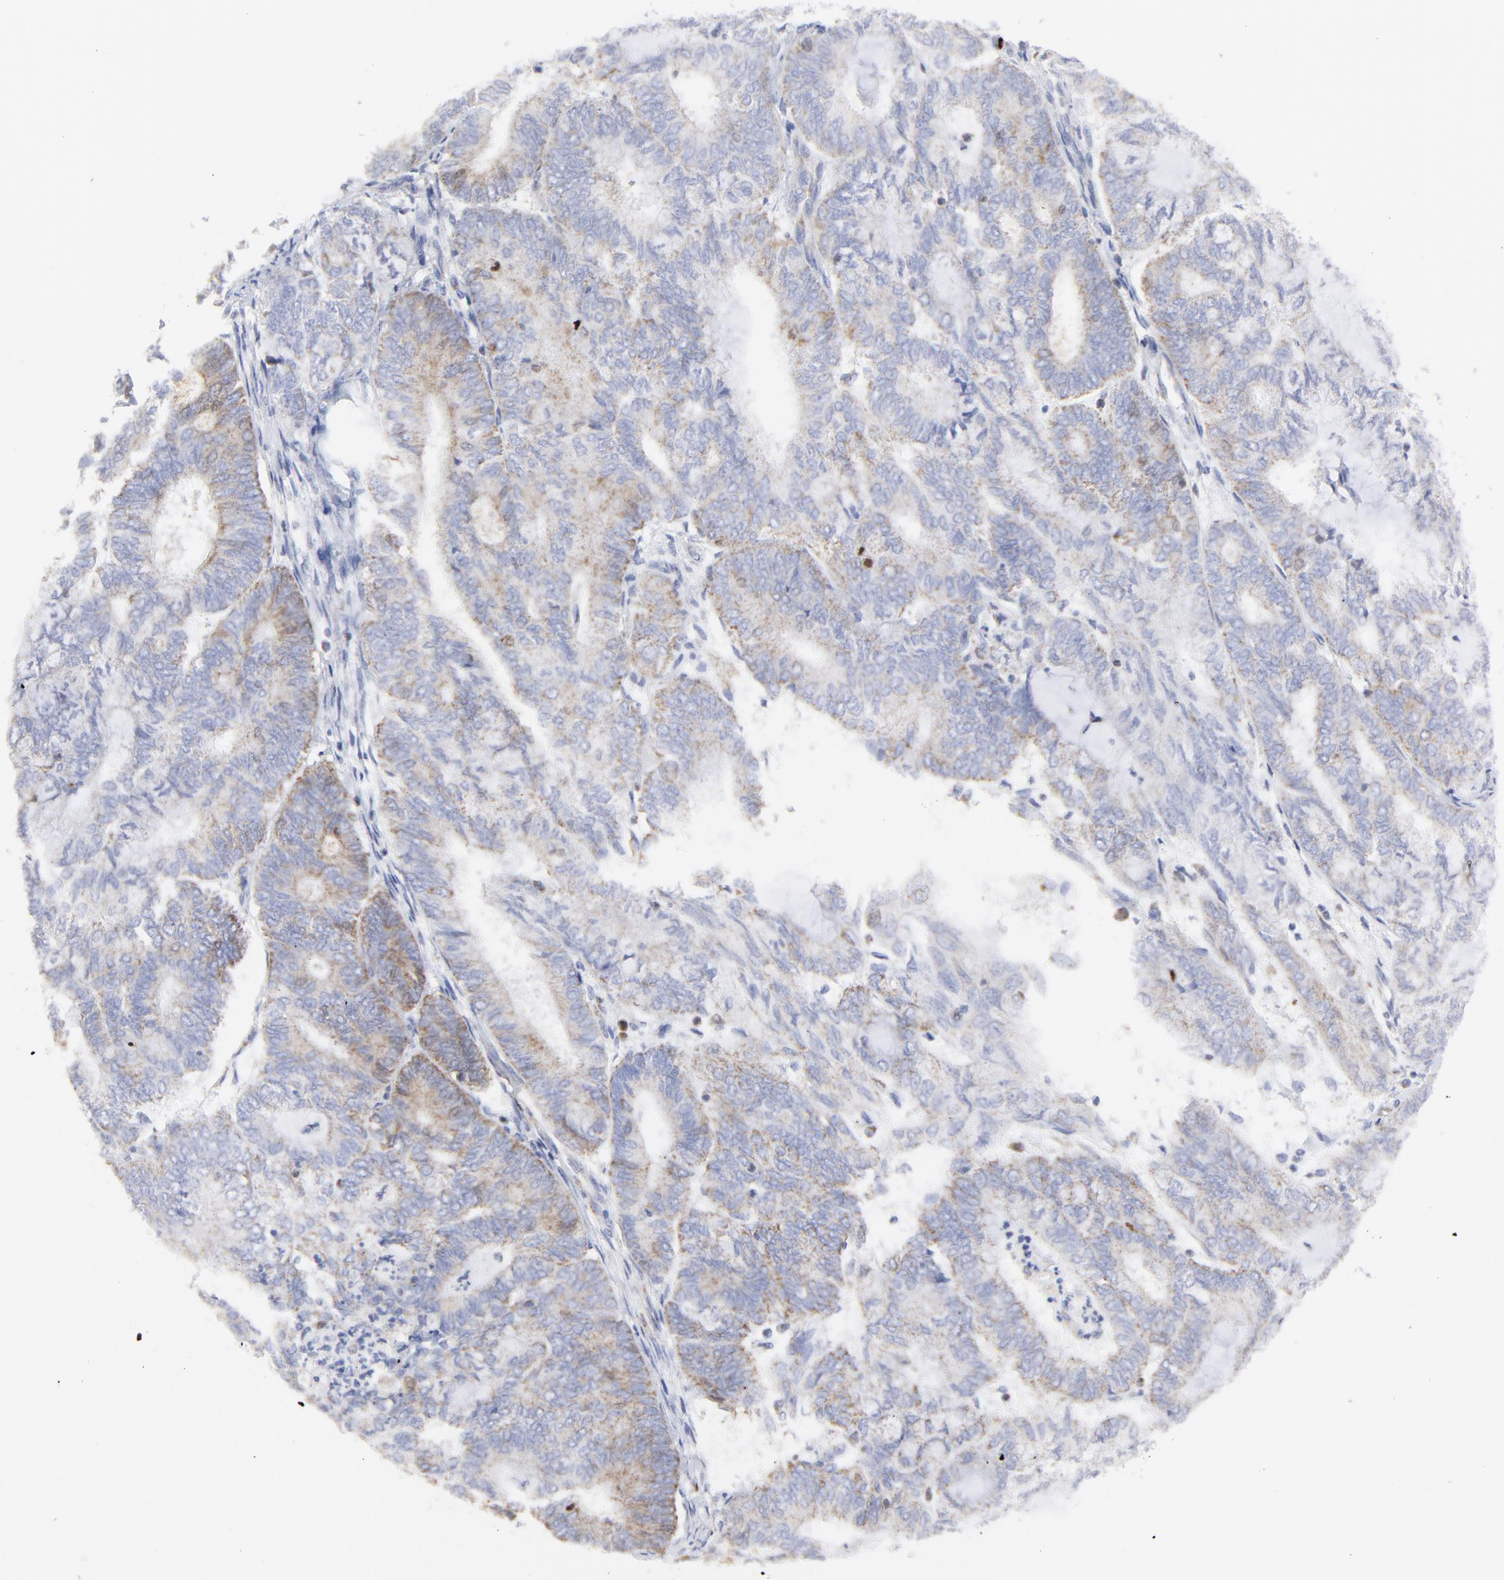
{"staining": {"intensity": "moderate", "quantity": "25%-75%", "location": "cytoplasmic/membranous"}, "tissue": "endometrial cancer", "cell_type": "Tumor cells", "image_type": "cancer", "snomed": [{"axis": "morphology", "description": "Adenocarcinoma, NOS"}, {"axis": "topography", "description": "Endometrium"}], "caption": "Immunohistochemistry histopathology image of human endometrial adenocarcinoma stained for a protein (brown), which shows medium levels of moderate cytoplasmic/membranous staining in approximately 25%-75% of tumor cells.", "gene": "NCAPH", "patient": {"sex": "female", "age": 59}}